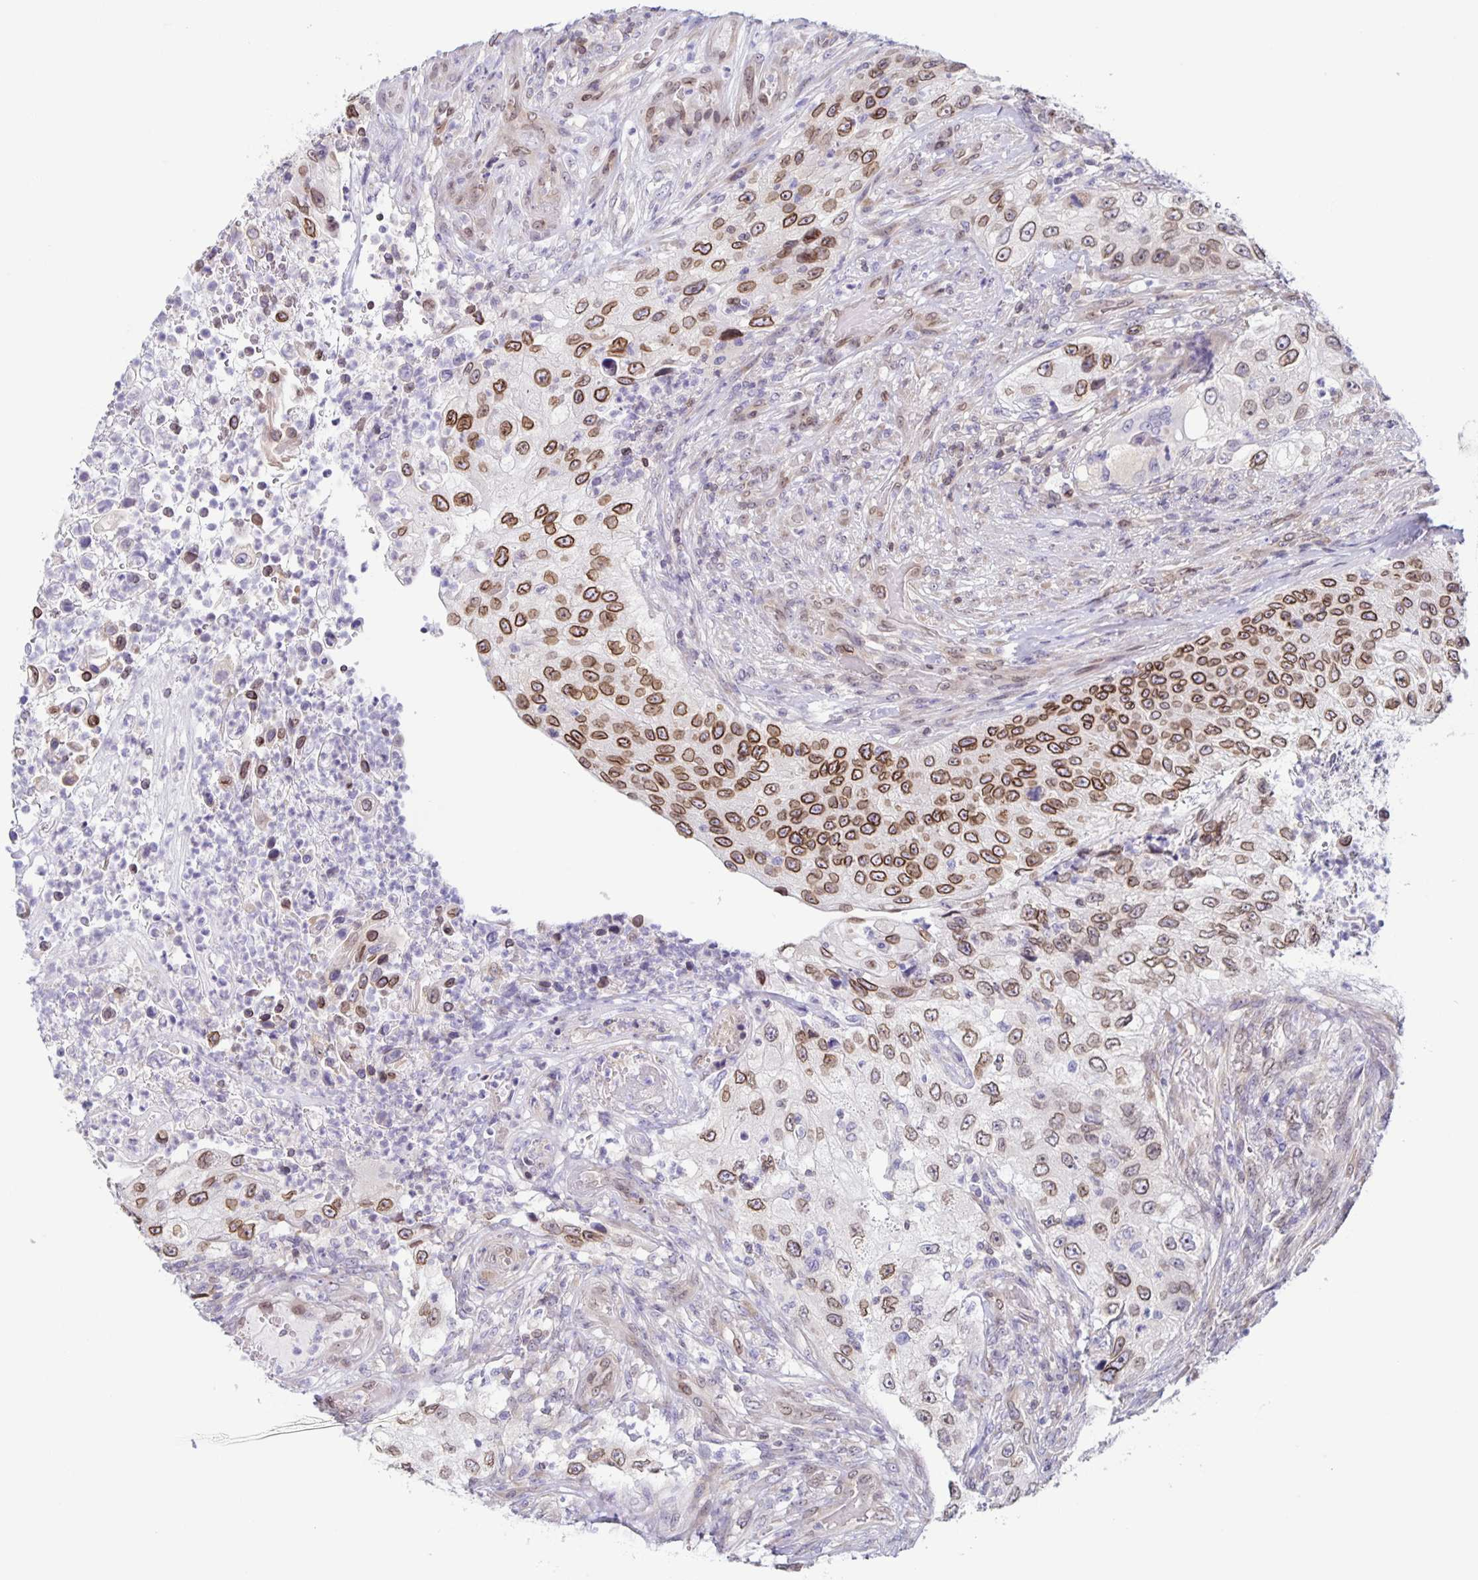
{"staining": {"intensity": "moderate", "quantity": ">75%", "location": "cytoplasmic/membranous,nuclear"}, "tissue": "urothelial cancer", "cell_type": "Tumor cells", "image_type": "cancer", "snomed": [{"axis": "morphology", "description": "Urothelial carcinoma, High grade"}, {"axis": "topography", "description": "Urinary bladder"}], "caption": "This micrograph displays immunohistochemistry staining of urothelial cancer, with medium moderate cytoplasmic/membranous and nuclear staining in approximately >75% of tumor cells.", "gene": "SYNE2", "patient": {"sex": "female", "age": 60}}